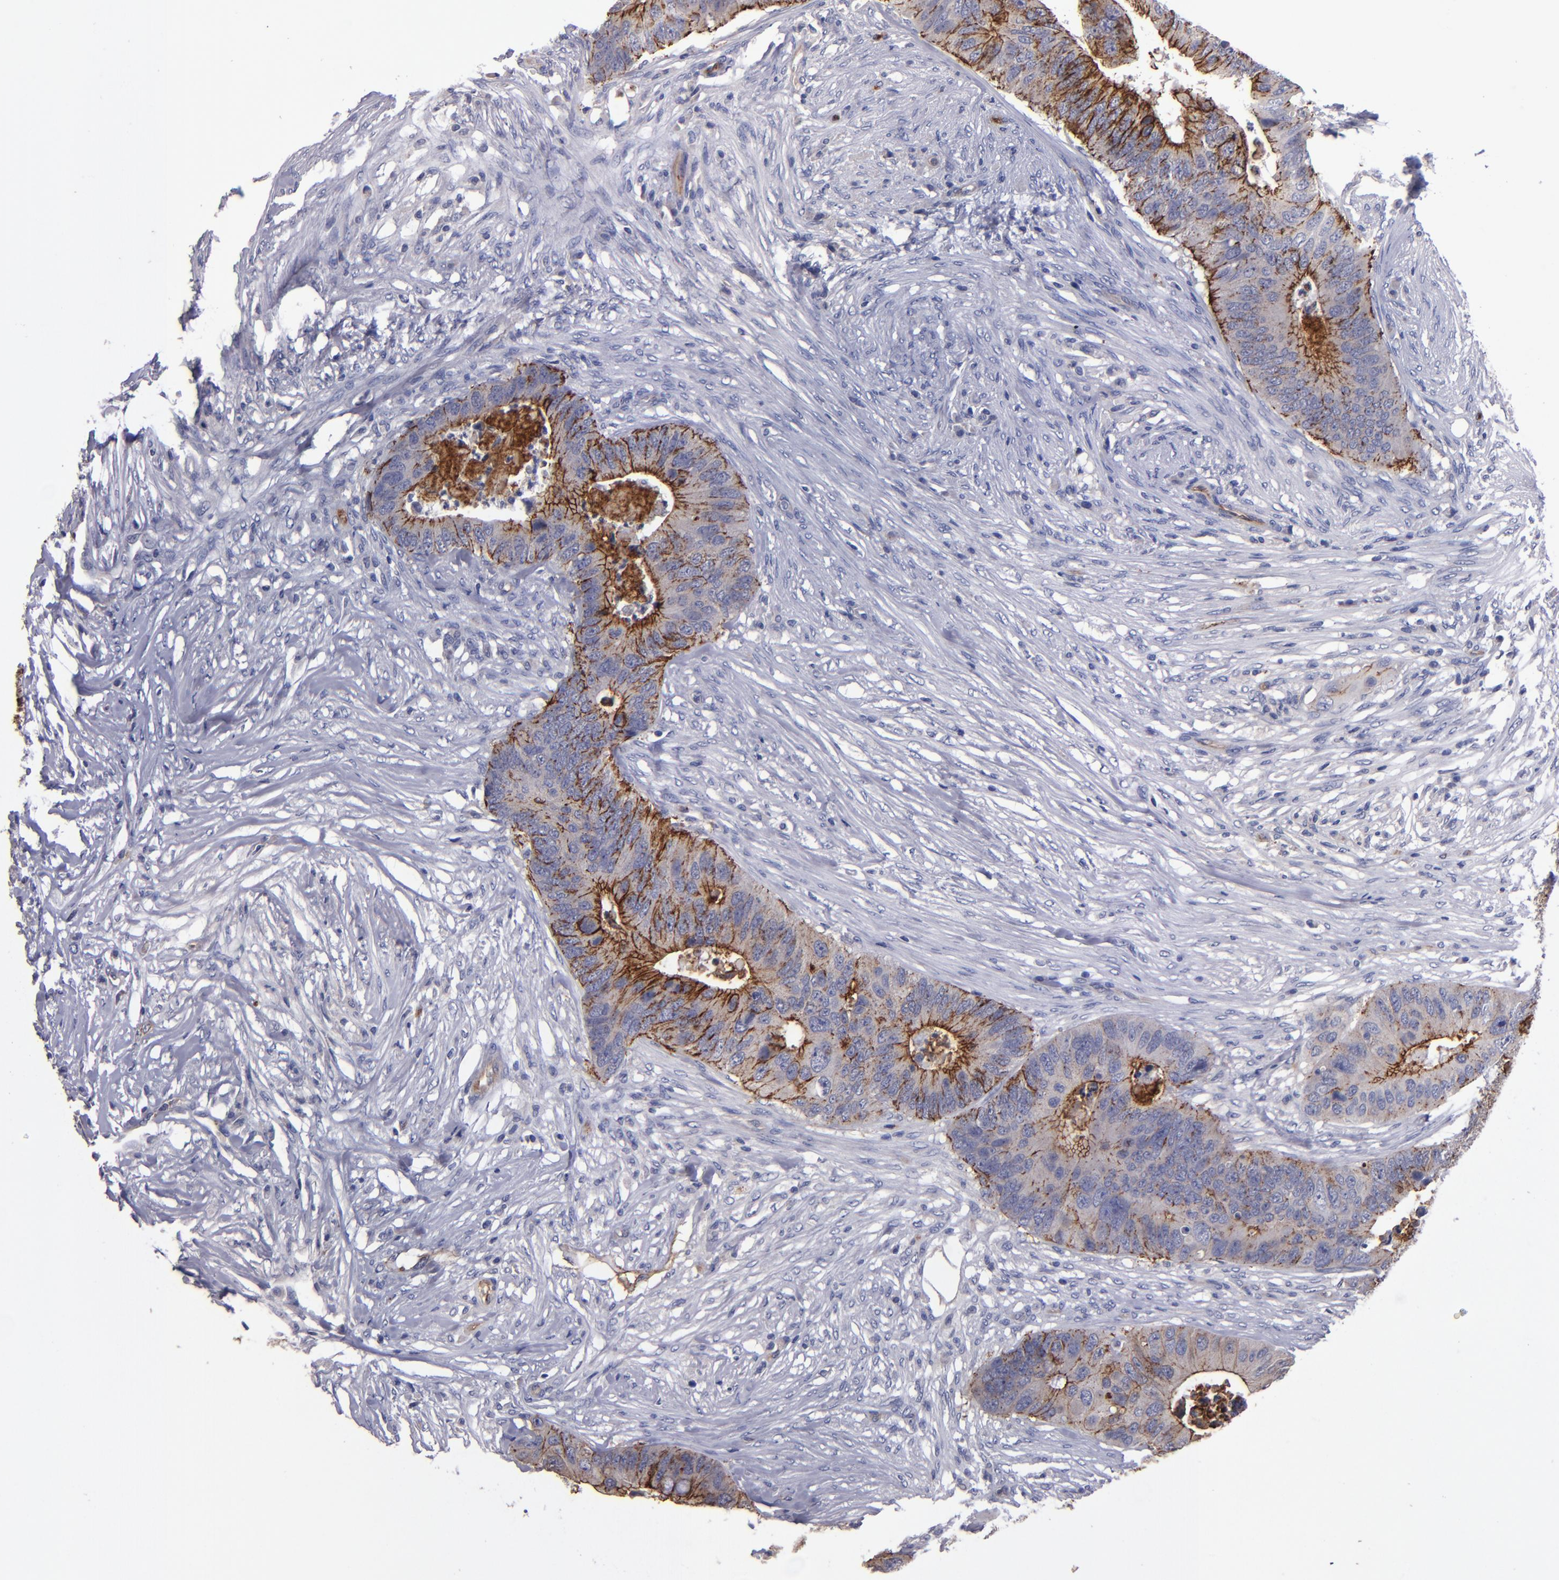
{"staining": {"intensity": "moderate", "quantity": ">75%", "location": "cytoplasmic/membranous"}, "tissue": "colorectal cancer", "cell_type": "Tumor cells", "image_type": "cancer", "snomed": [{"axis": "morphology", "description": "Adenocarcinoma, NOS"}, {"axis": "topography", "description": "Colon"}], "caption": "Immunohistochemical staining of human colorectal cancer (adenocarcinoma) reveals medium levels of moderate cytoplasmic/membranous expression in approximately >75% of tumor cells.", "gene": "CLDN5", "patient": {"sex": "male", "age": 71}}